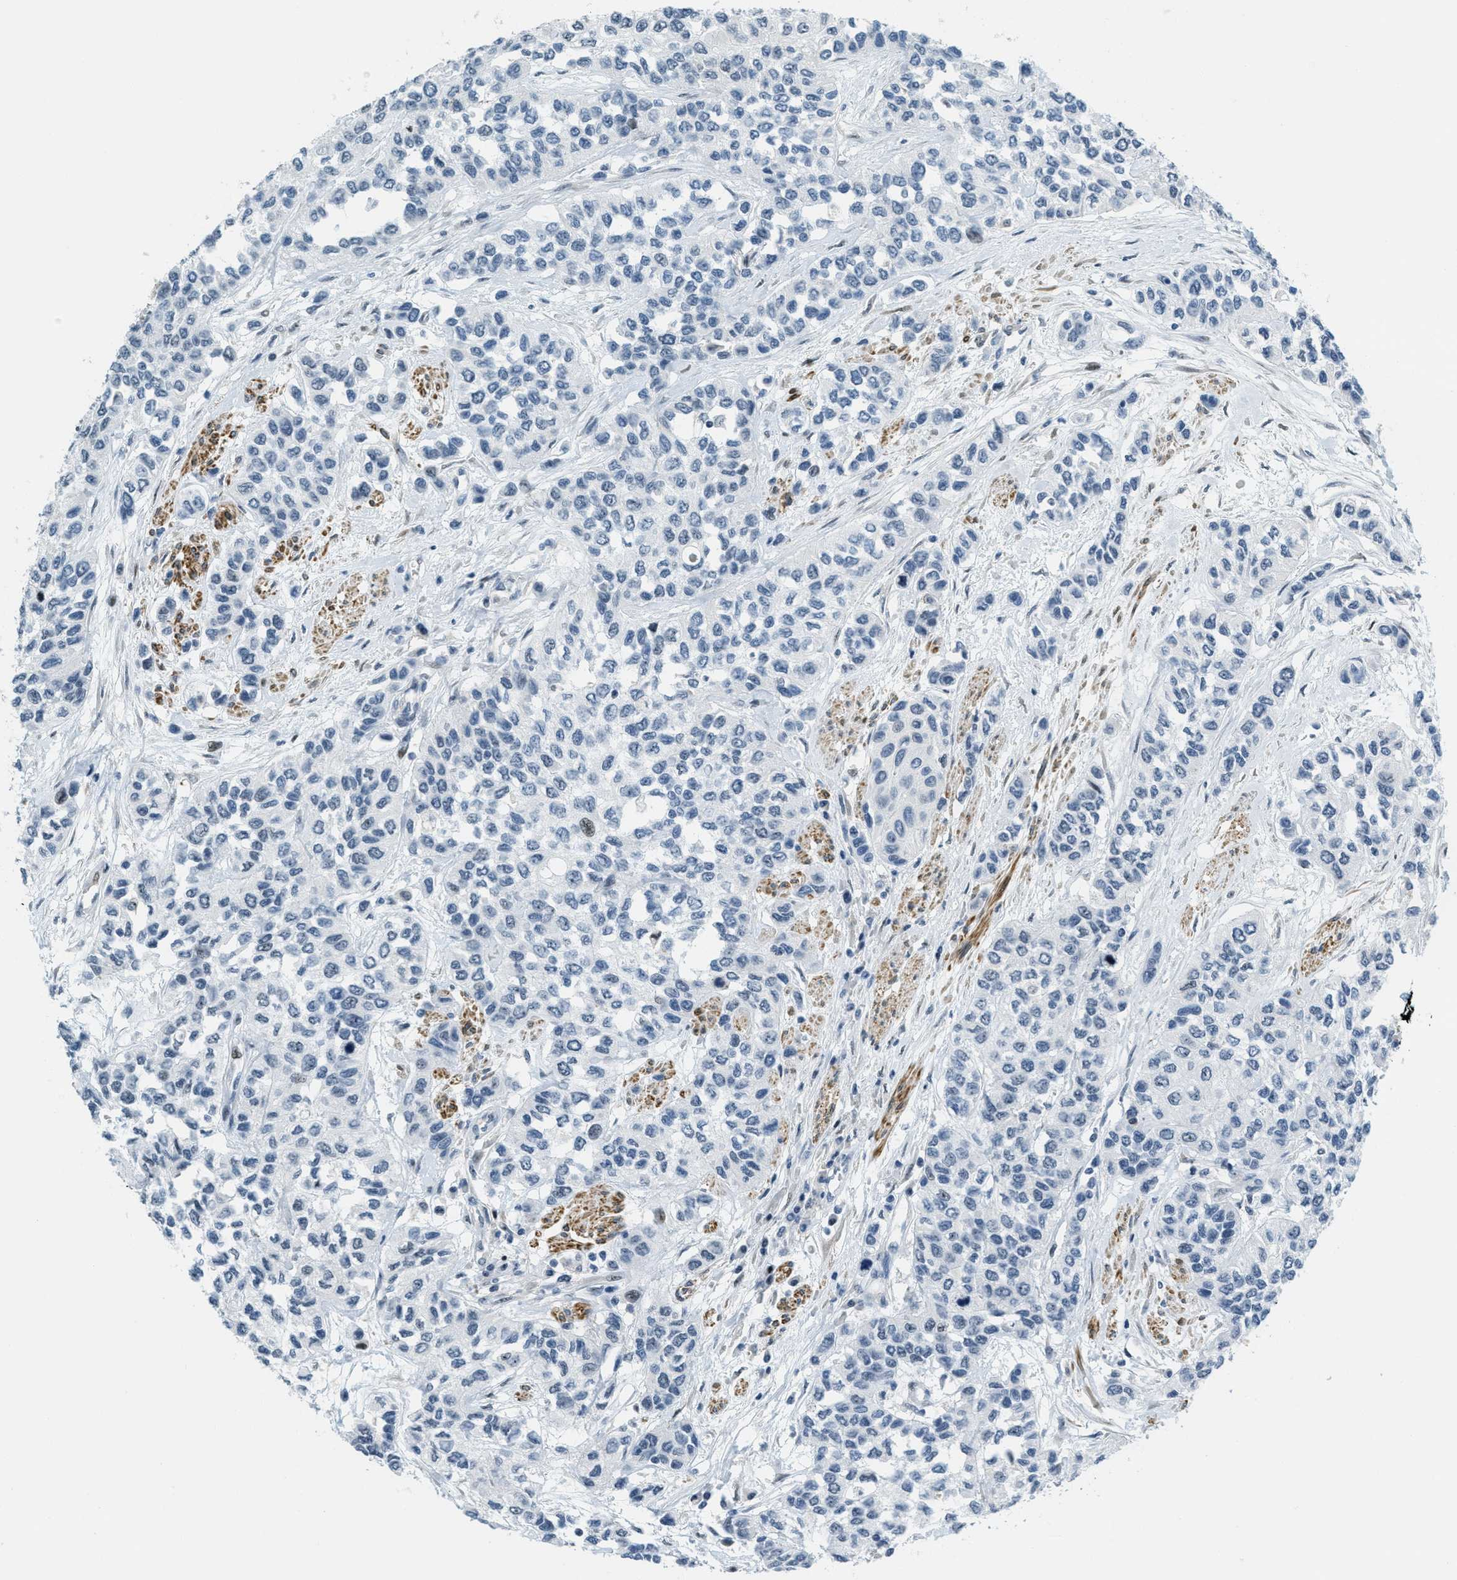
{"staining": {"intensity": "negative", "quantity": "none", "location": "none"}, "tissue": "urothelial cancer", "cell_type": "Tumor cells", "image_type": "cancer", "snomed": [{"axis": "morphology", "description": "Urothelial carcinoma, High grade"}, {"axis": "topography", "description": "Urinary bladder"}], "caption": "Protein analysis of high-grade urothelial carcinoma exhibits no significant expression in tumor cells. Brightfield microscopy of immunohistochemistry stained with DAB (brown) and hematoxylin (blue), captured at high magnification.", "gene": "ZDHHC23", "patient": {"sex": "female", "age": 56}}